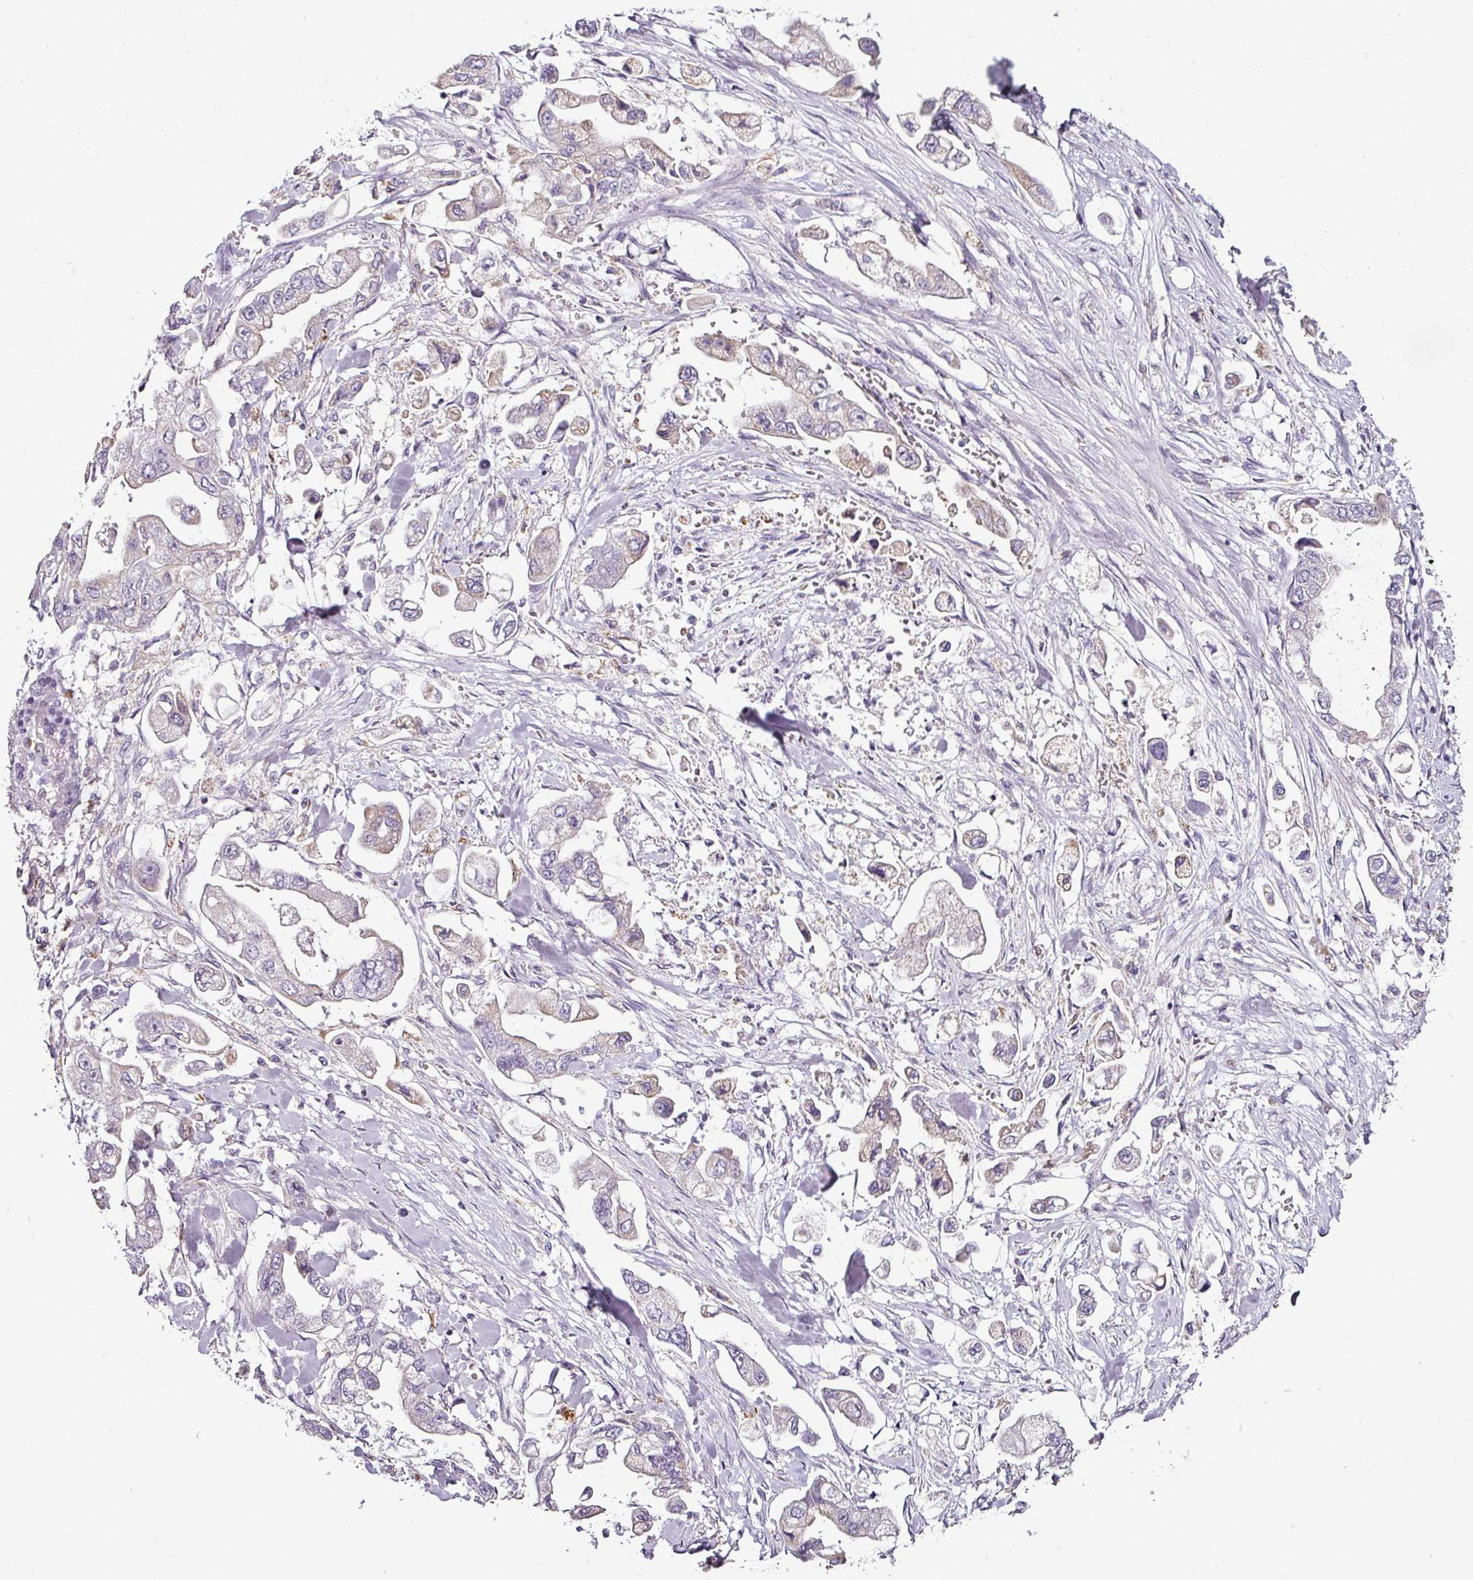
{"staining": {"intensity": "negative", "quantity": "none", "location": "none"}, "tissue": "stomach cancer", "cell_type": "Tumor cells", "image_type": "cancer", "snomed": [{"axis": "morphology", "description": "Adenocarcinoma, NOS"}, {"axis": "topography", "description": "Stomach"}], "caption": "Immunohistochemistry image of human stomach cancer (adenocarcinoma) stained for a protein (brown), which reveals no expression in tumor cells.", "gene": "CAP2", "patient": {"sex": "male", "age": 62}}